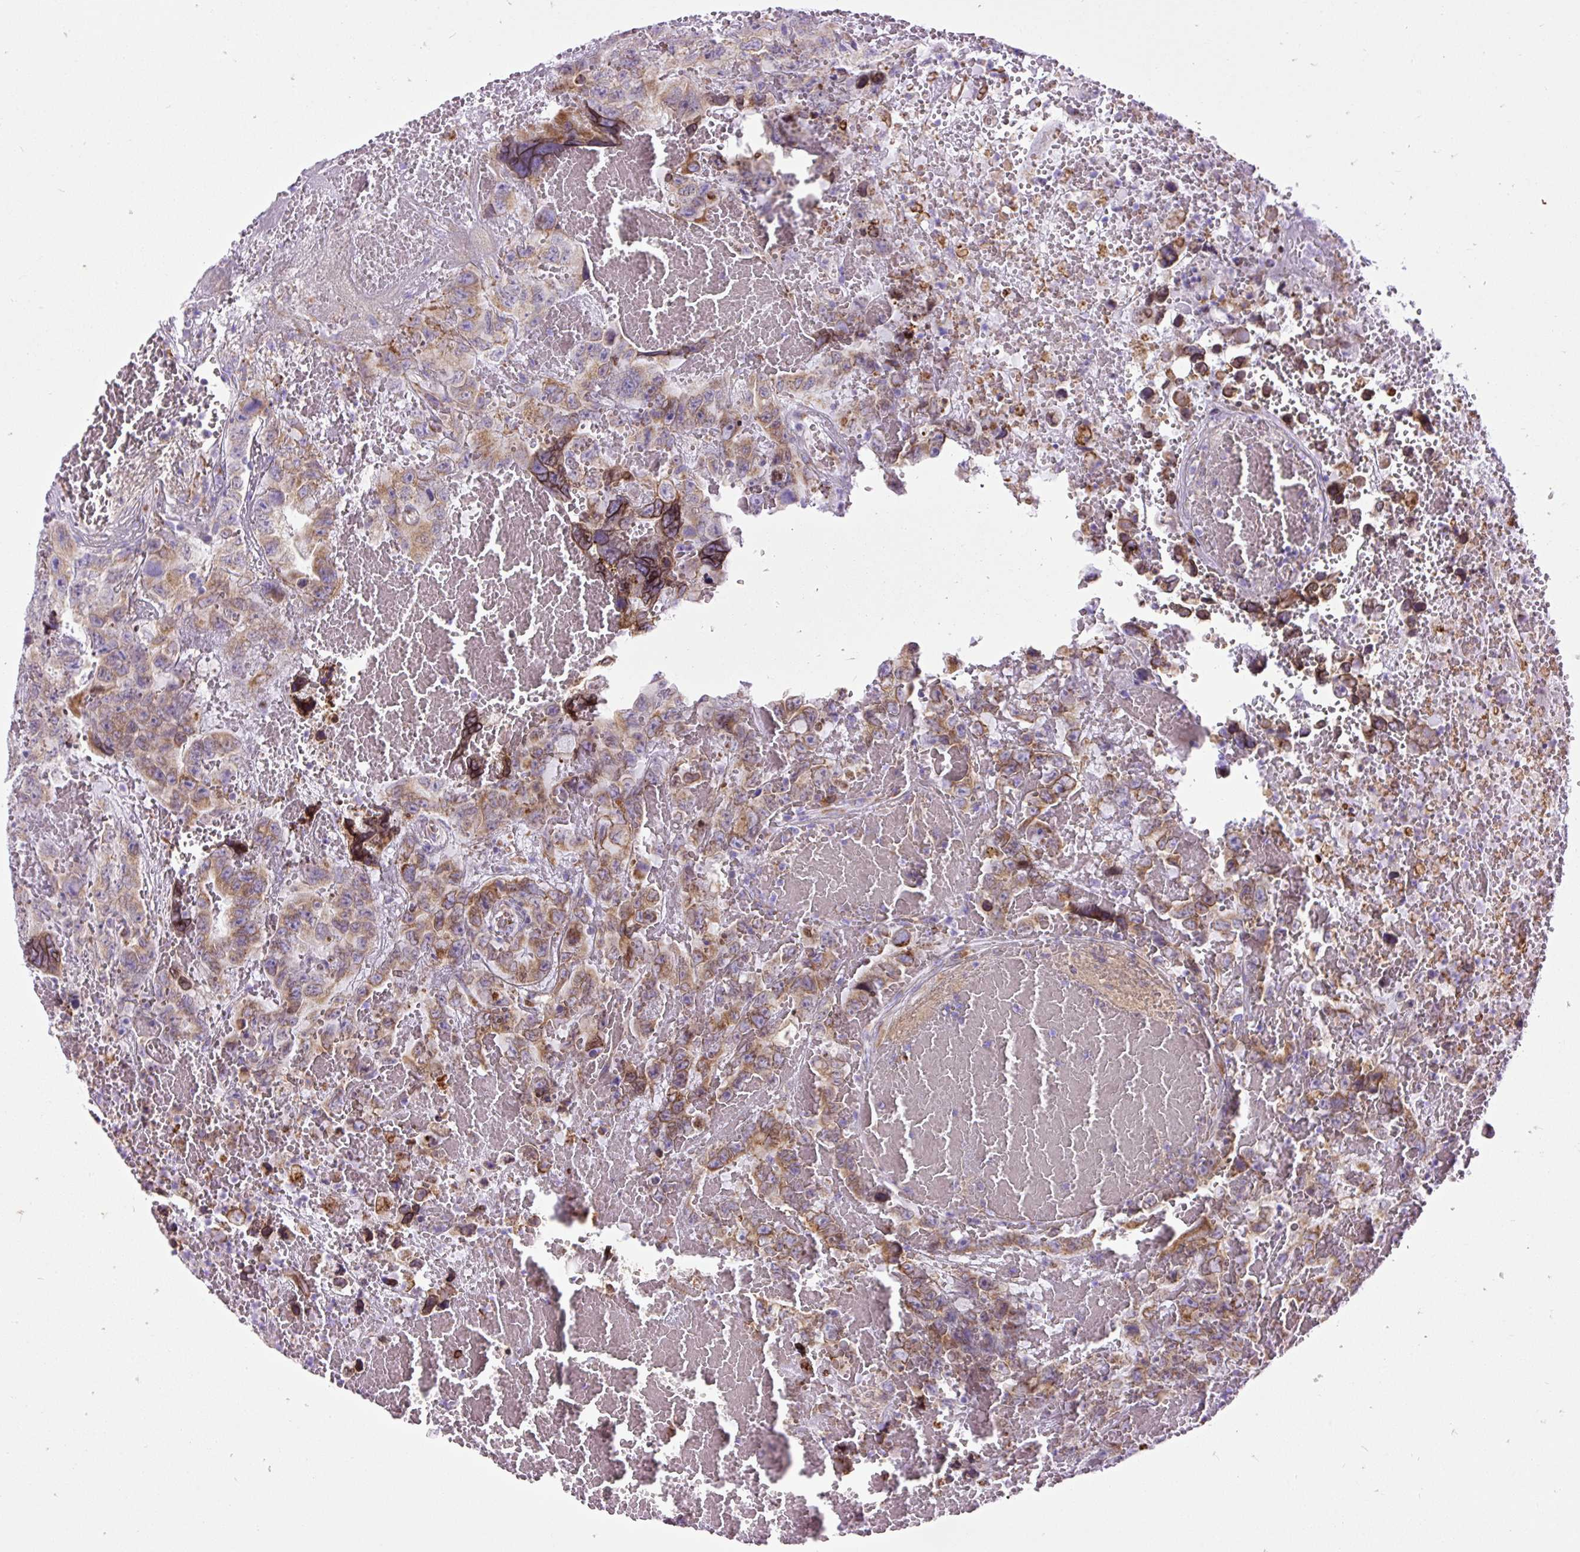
{"staining": {"intensity": "moderate", "quantity": "25%-75%", "location": "cytoplasmic/membranous"}, "tissue": "testis cancer", "cell_type": "Tumor cells", "image_type": "cancer", "snomed": [{"axis": "morphology", "description": "Carcinoma, Embryonal, NOS"}, {"axis": "topography", "description": "Testis"}], "caption": "Immunohistochemistry (IHC) of testis cancer reveals medium levels of moderate cytoplasmic/membranous staining in approximately 25%-75% of tumor cells.", "gene": "DDOST", "patient": {"sex": "male", "age": 45}}